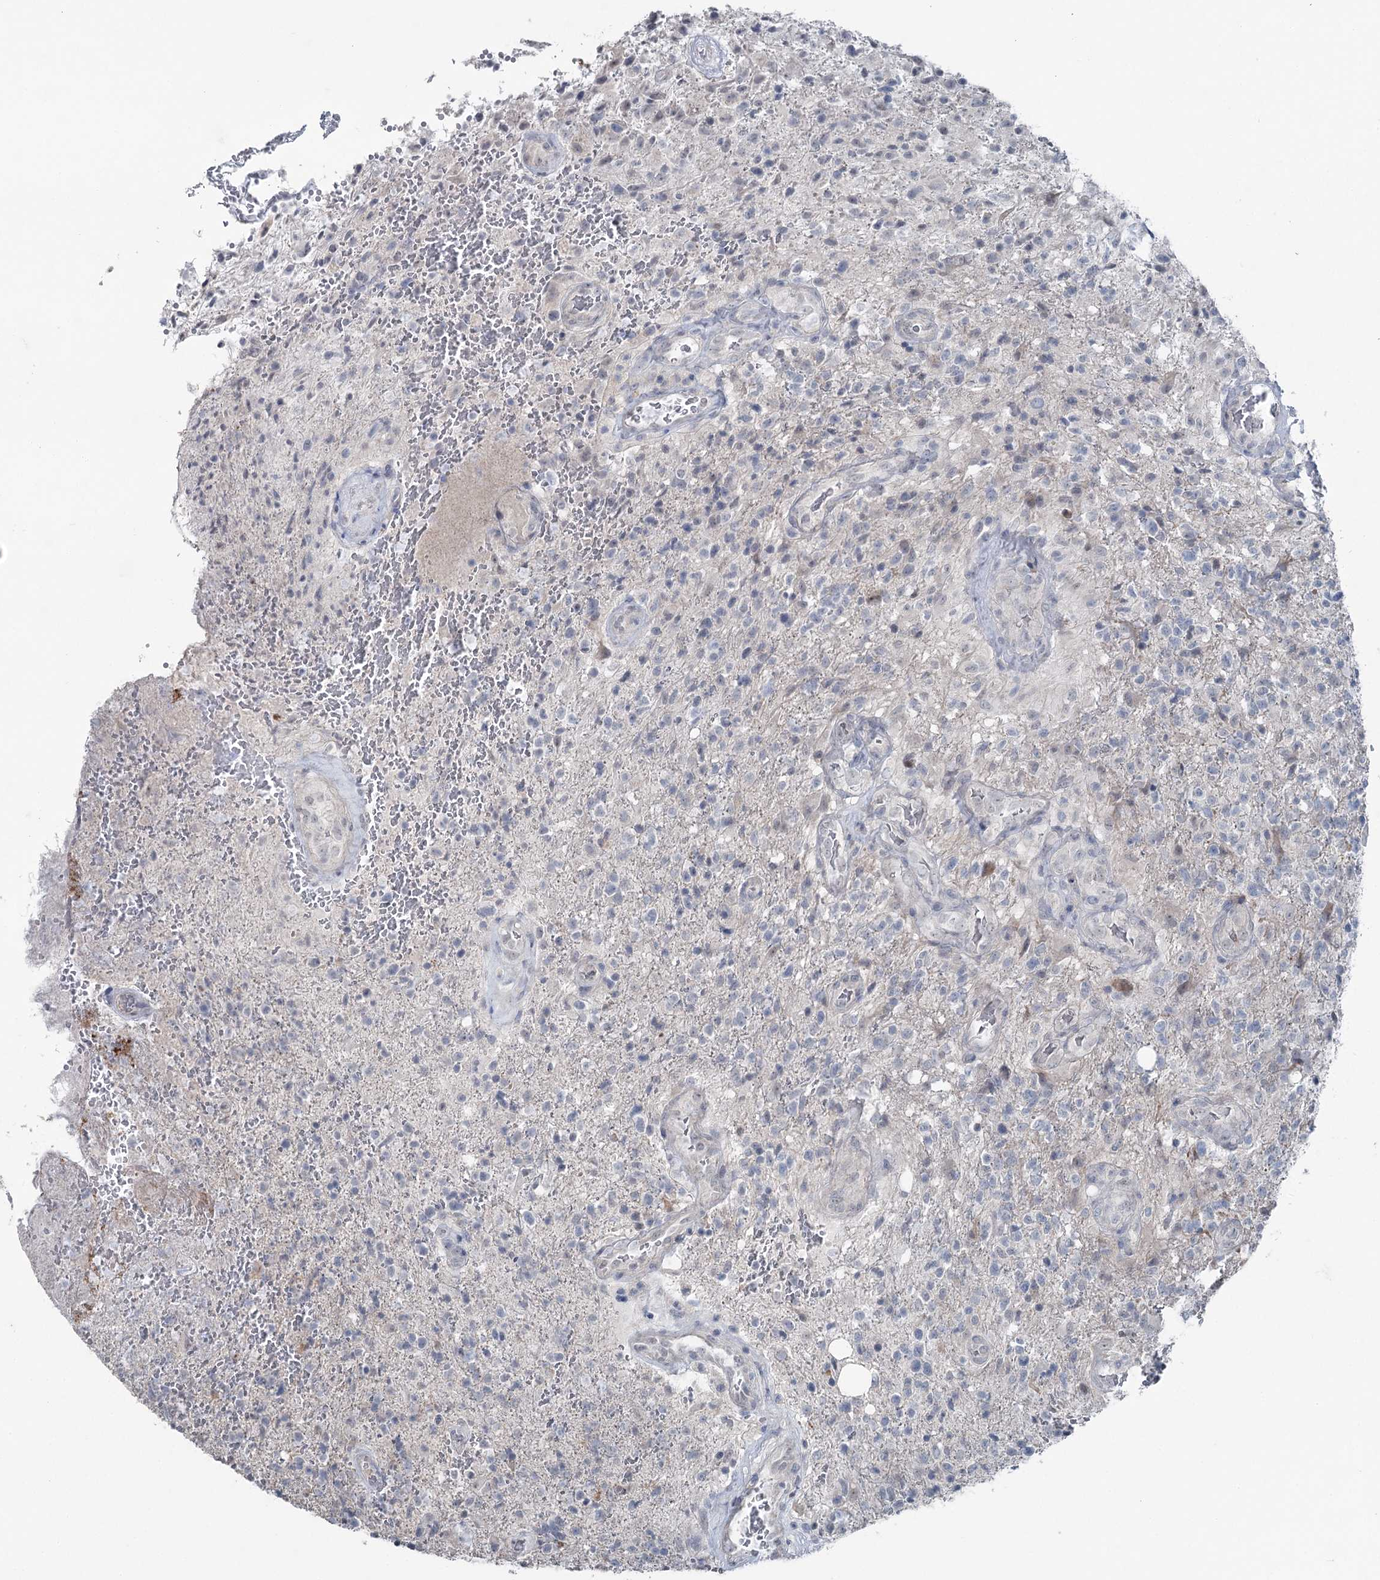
{"staining": {"intensity": "negative", "quantity": "none", "location": "none"}, "tissue": "glioma", "cell_type": "Tumor cells", "image_type": "cancer", "snomed": [{"axis": "morphology", "description": "Glioma, malignant, High grade"}, {"axis": "topography", "description": "Brain"}], "caption": "Immunohistochemistry histopathology image of neoplastic tissue: human high-grade glioma (malignant) stained with DAB reveals no significant protein staining in tumor cells. The staining was performed using DAB (3,3'-diaminobenzidine) to visualize the protein expression in brown, while the nuclei were stained in blue with hematoxylin (Magnification: 20x).", "gene": "FAM120B", "patient": {"sex": "male", "age": 56}}